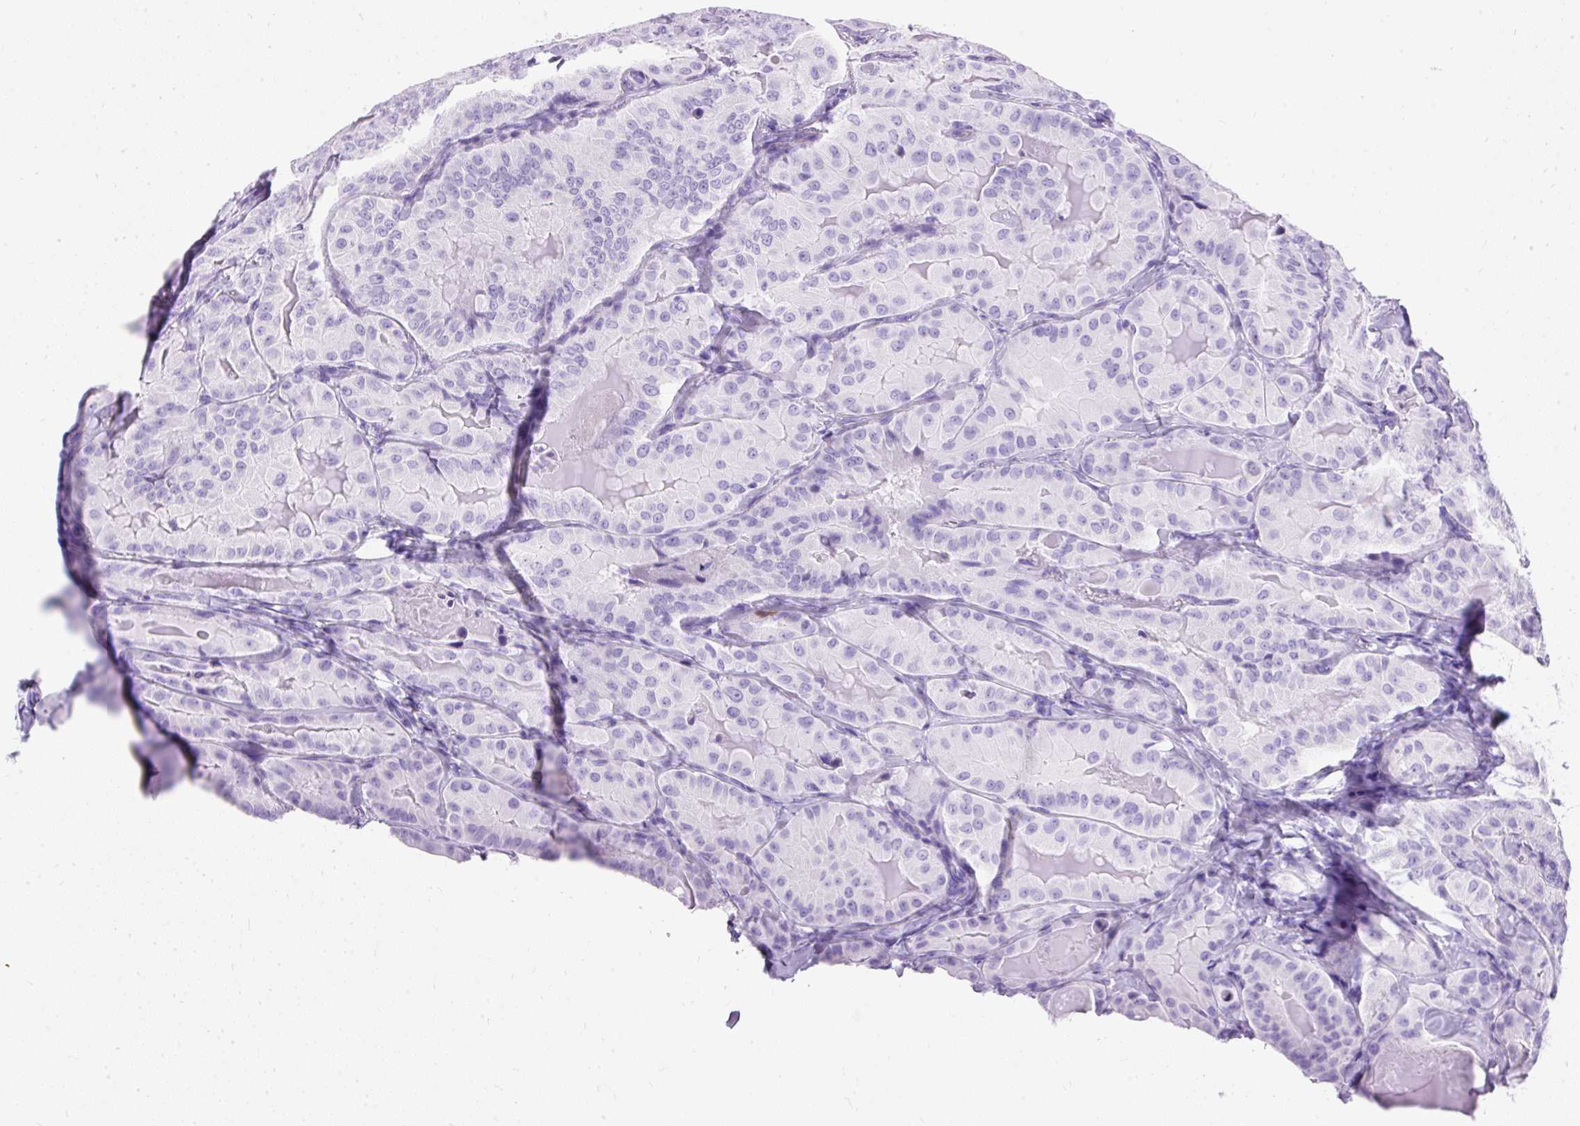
{"staining": {"intensity": "negative", "quantity": "none", "location": "none"}, "tissue": "thyroid cancer", "cell_type": "Tumor cells", "image_type": "cancer", "snomed": [{"axis": "morphology", "description": "Papillary adenocarcinoma, NOS"}, {"axis": "topography", "description": "Thyroid gland"}], "caption": "High magnification brightfield microscopy of thyroid cancer (papillary adenocarcinoma) stained with DAB (brown) and counterstained with hematoxylin (blue): tumor cells show no significant positivity.", "gene": "PVALB", "patient": {"sex": "female", "age": 68}}